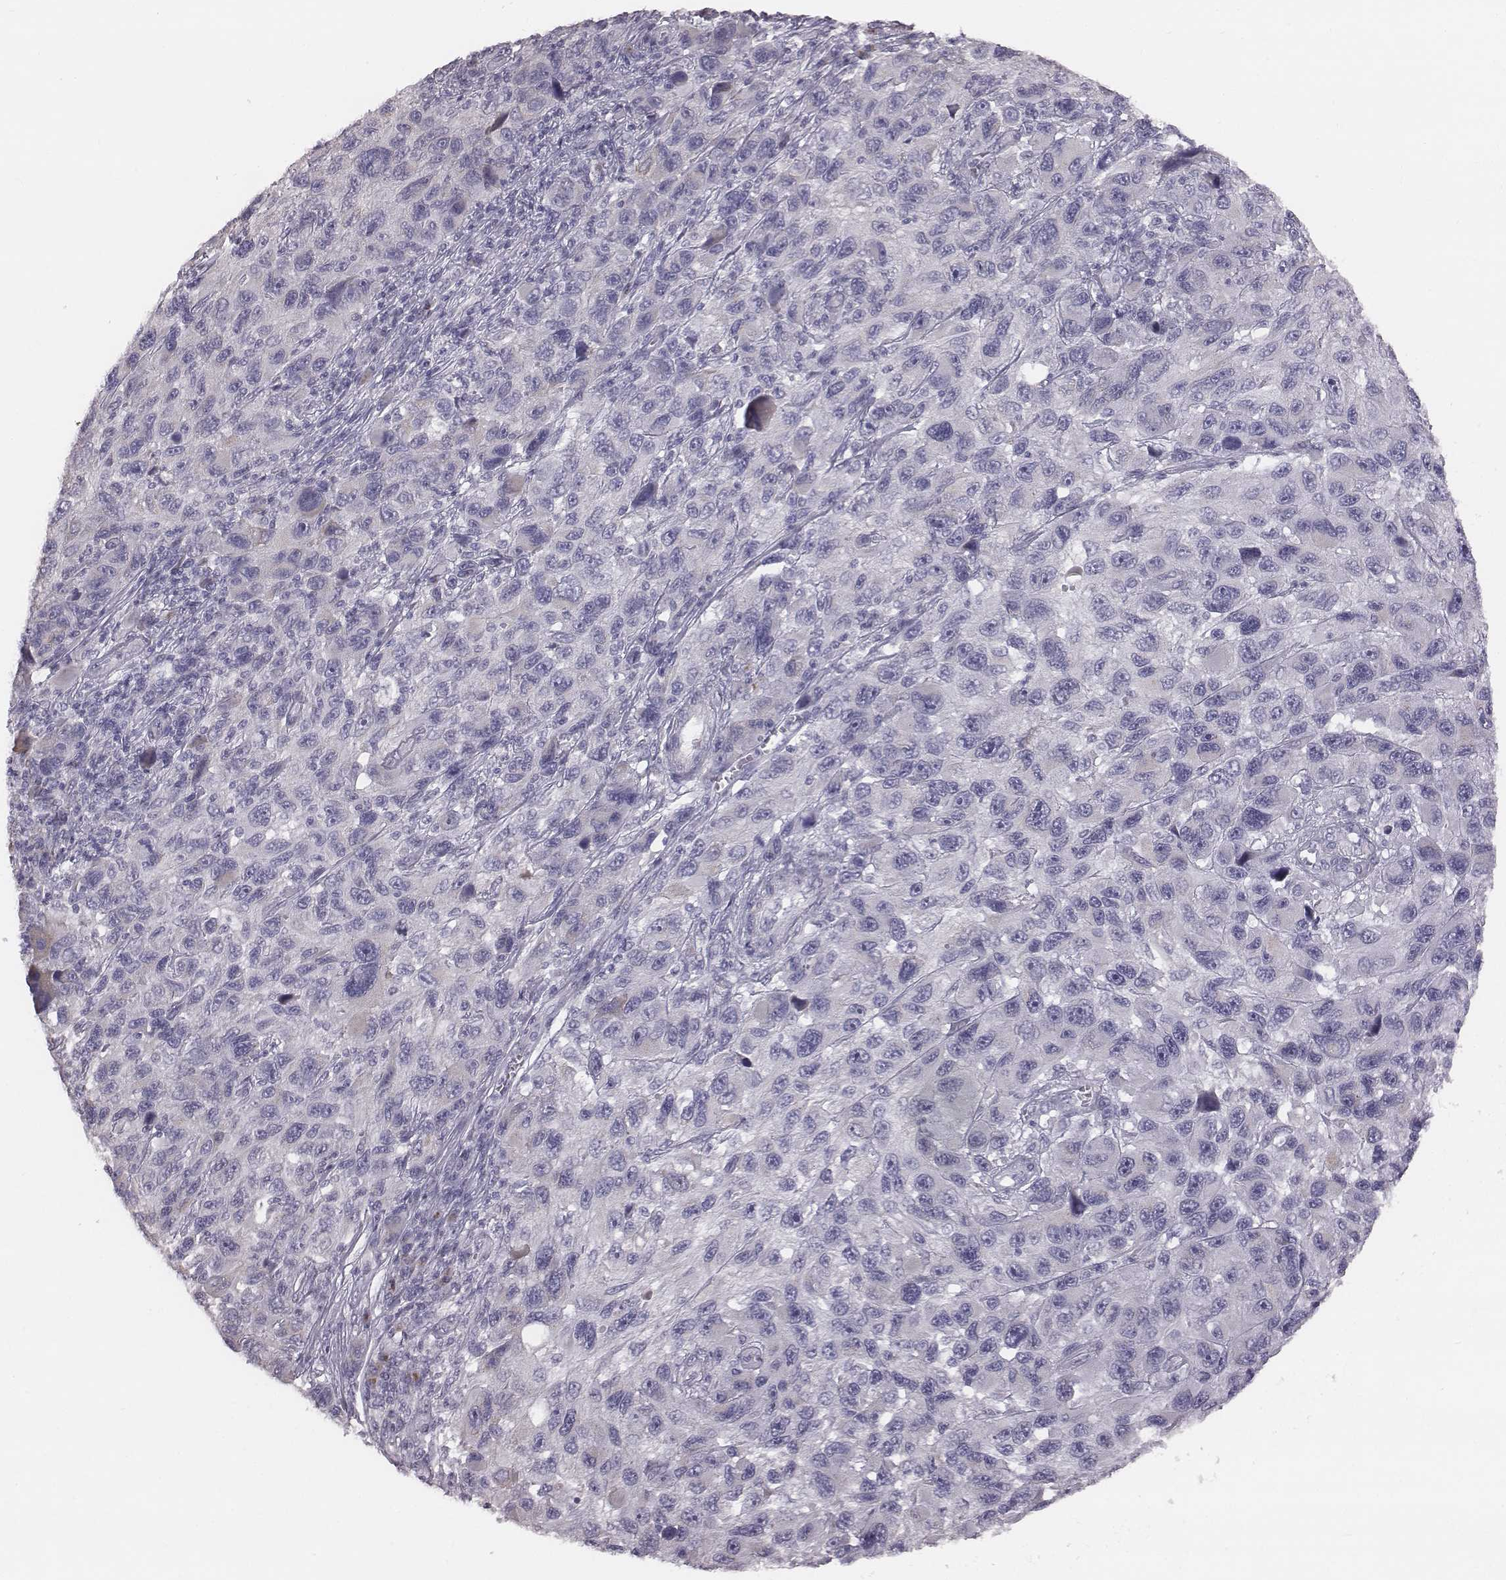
{"staining": {"intensity": "negative", "quantity": "none", "location": "none"}, "tissue": "melanoma", "cell_type": "Tumor cells", "image_type": "cancer", "snomed": [{"axis": "morphology", "description": "Malignant melanoma, NOS"}, {"axis": "topography", "description": "Skin"}], "caption": "This image is of melanoma stained with immunohistochemistry (IHC) to label a protein in brown with the nuclei are counter-stained blue. There is no positivity in tumor cells. The staining was performed using DAB (3,3'-diaminobenzidine) to visualize the protein expression in brown, while the nuclei were stained in blue with hematoxylin (Magnification: 20x).", "gene": "C6orf58", "patient": {"sex": "male", "age": 53}}